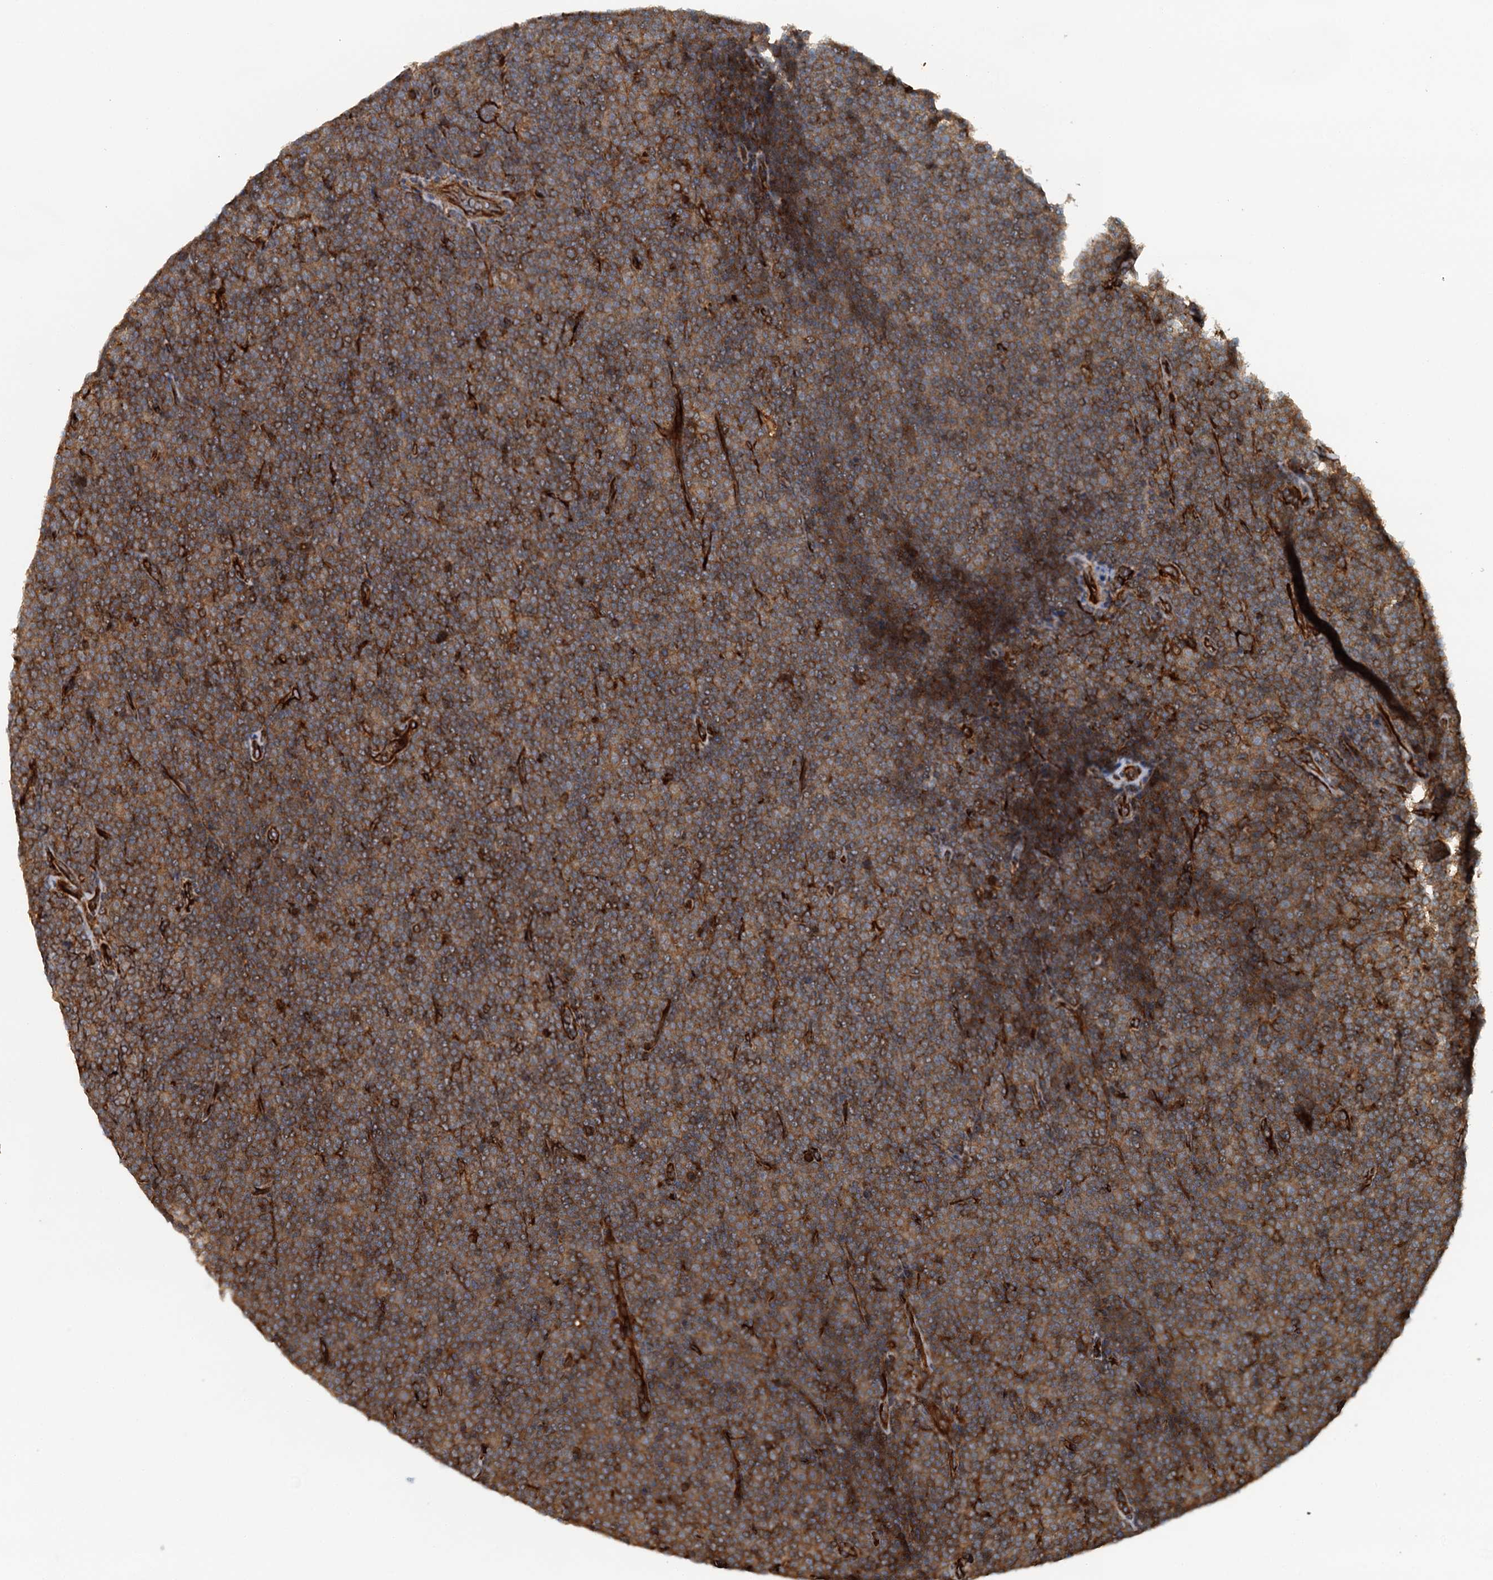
{"staining": {"intensity": "moderate", "quantity": ">75%", "location": "cytoplasmic/membranous"}, "tissue": "lymphoma", "cell_type": "Tumor cells", "image_type": "cancer", "snomed": [{"axis": "morphology", "description": "Malignant lymphoma, non-Hodgkin's type, Low grade"}, {"axis": "topography", "description": "Lymph node"}], "caption": "DAB (3,3'-diaminobenzidine) immunohistochemical staining of human low-grade malignant lymphoma, non-Hodgkin's type exhibits moderate cytoplasmic/membranous protein positivity in approximately >75% of tumor cells.", "gene": "NIPAL3", "patient": {"sex": "female", "age": 67}}